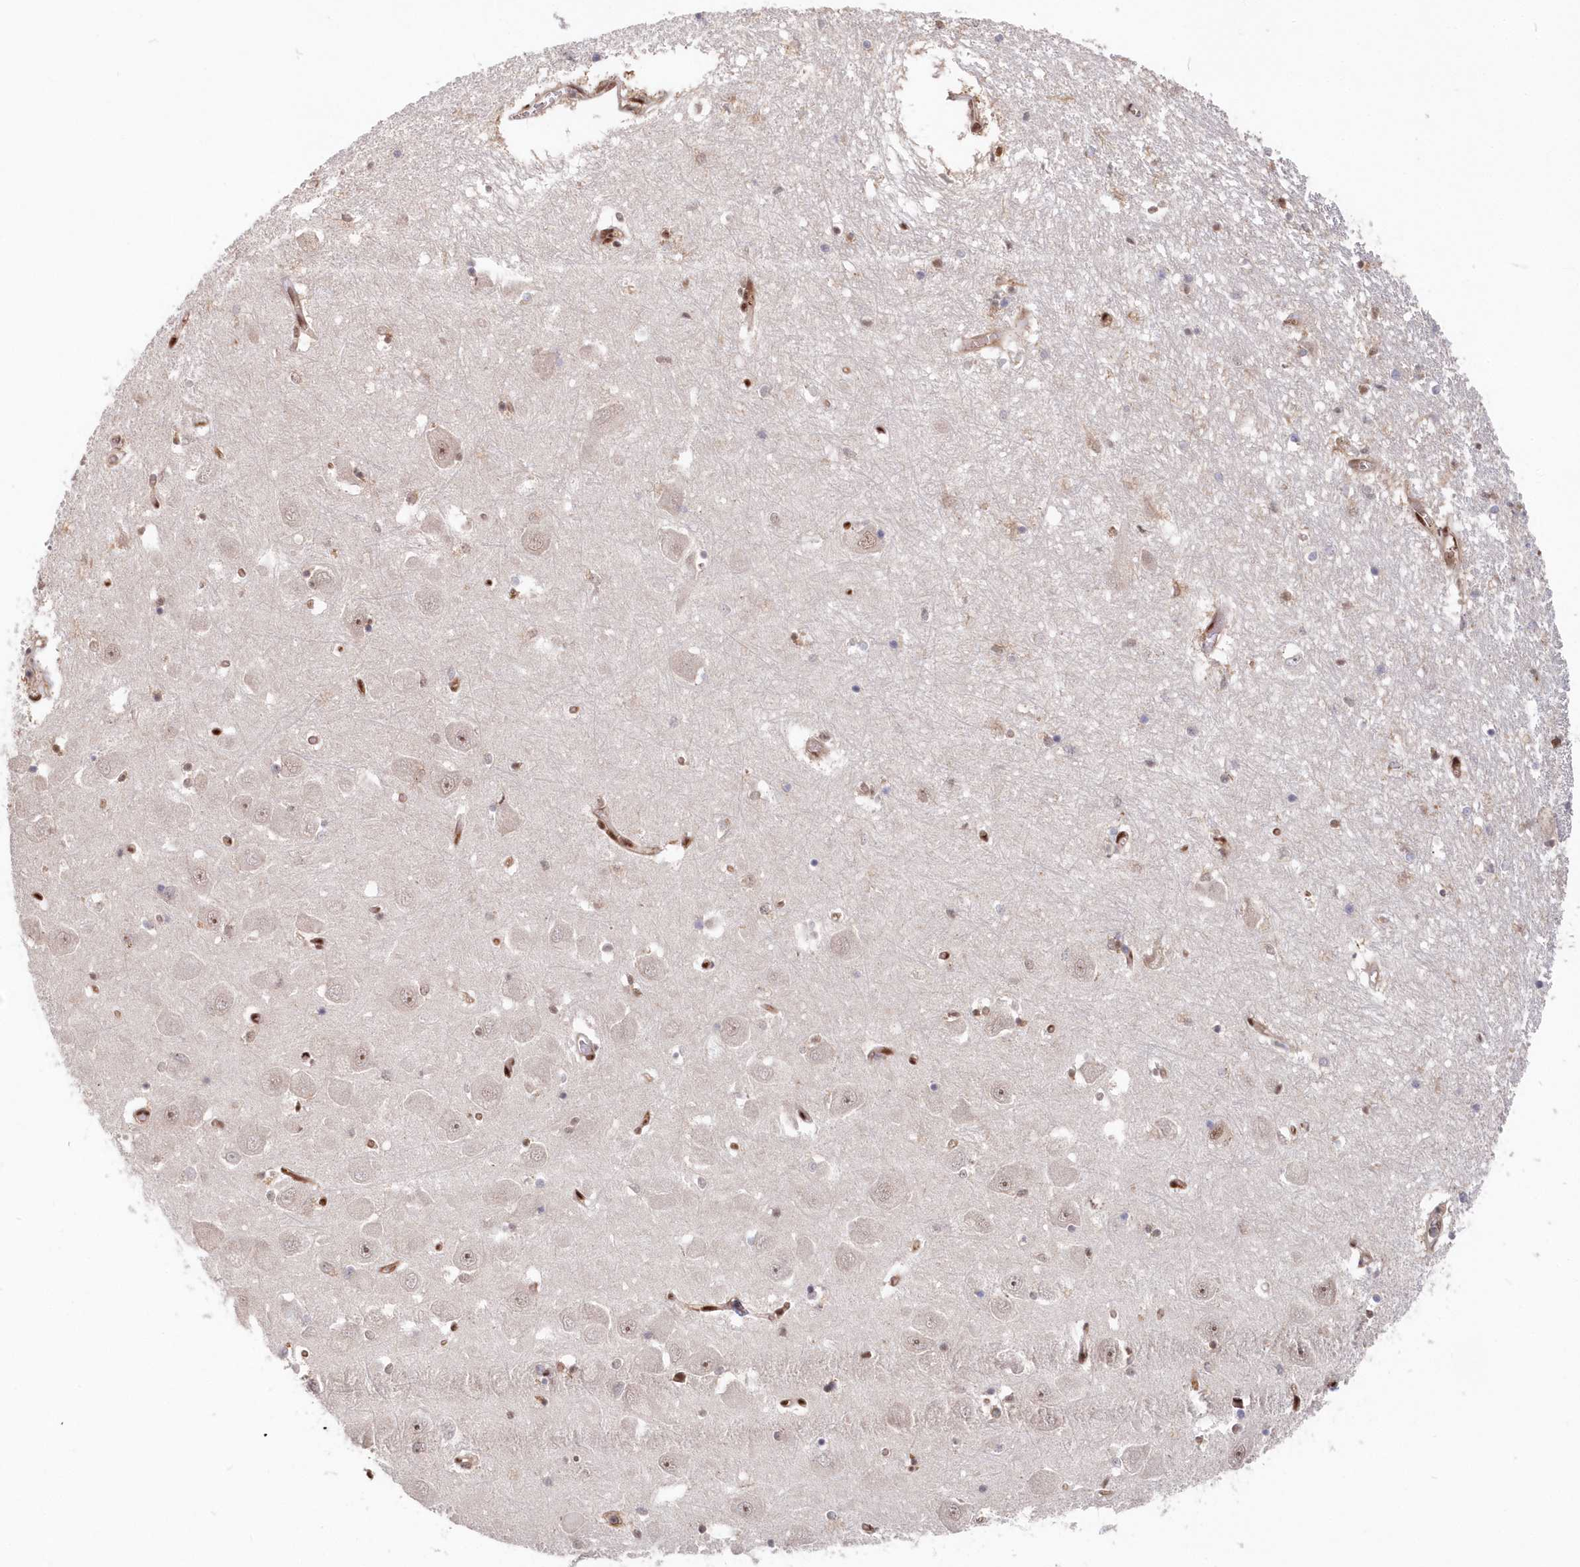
{"staining": {"intensity": "moderate", "quantity": "25%-75%", "location": "nuclear"}, "tissue": "hippocampus", "cell_type": "Glial cells", "image_type": "normal", "snomed": [{"axis": "morphology", "description": "Normal tissue, NOS"}, {"axis": "topography", "description": "Hippocampus"}], "caption": "A histopathology image of human hippocampus stained for a protein reveals moderate nuclear brown staining in glial cells.", "gene": "ABHD14B", "patient": {"sex": "male", "age": 70}}